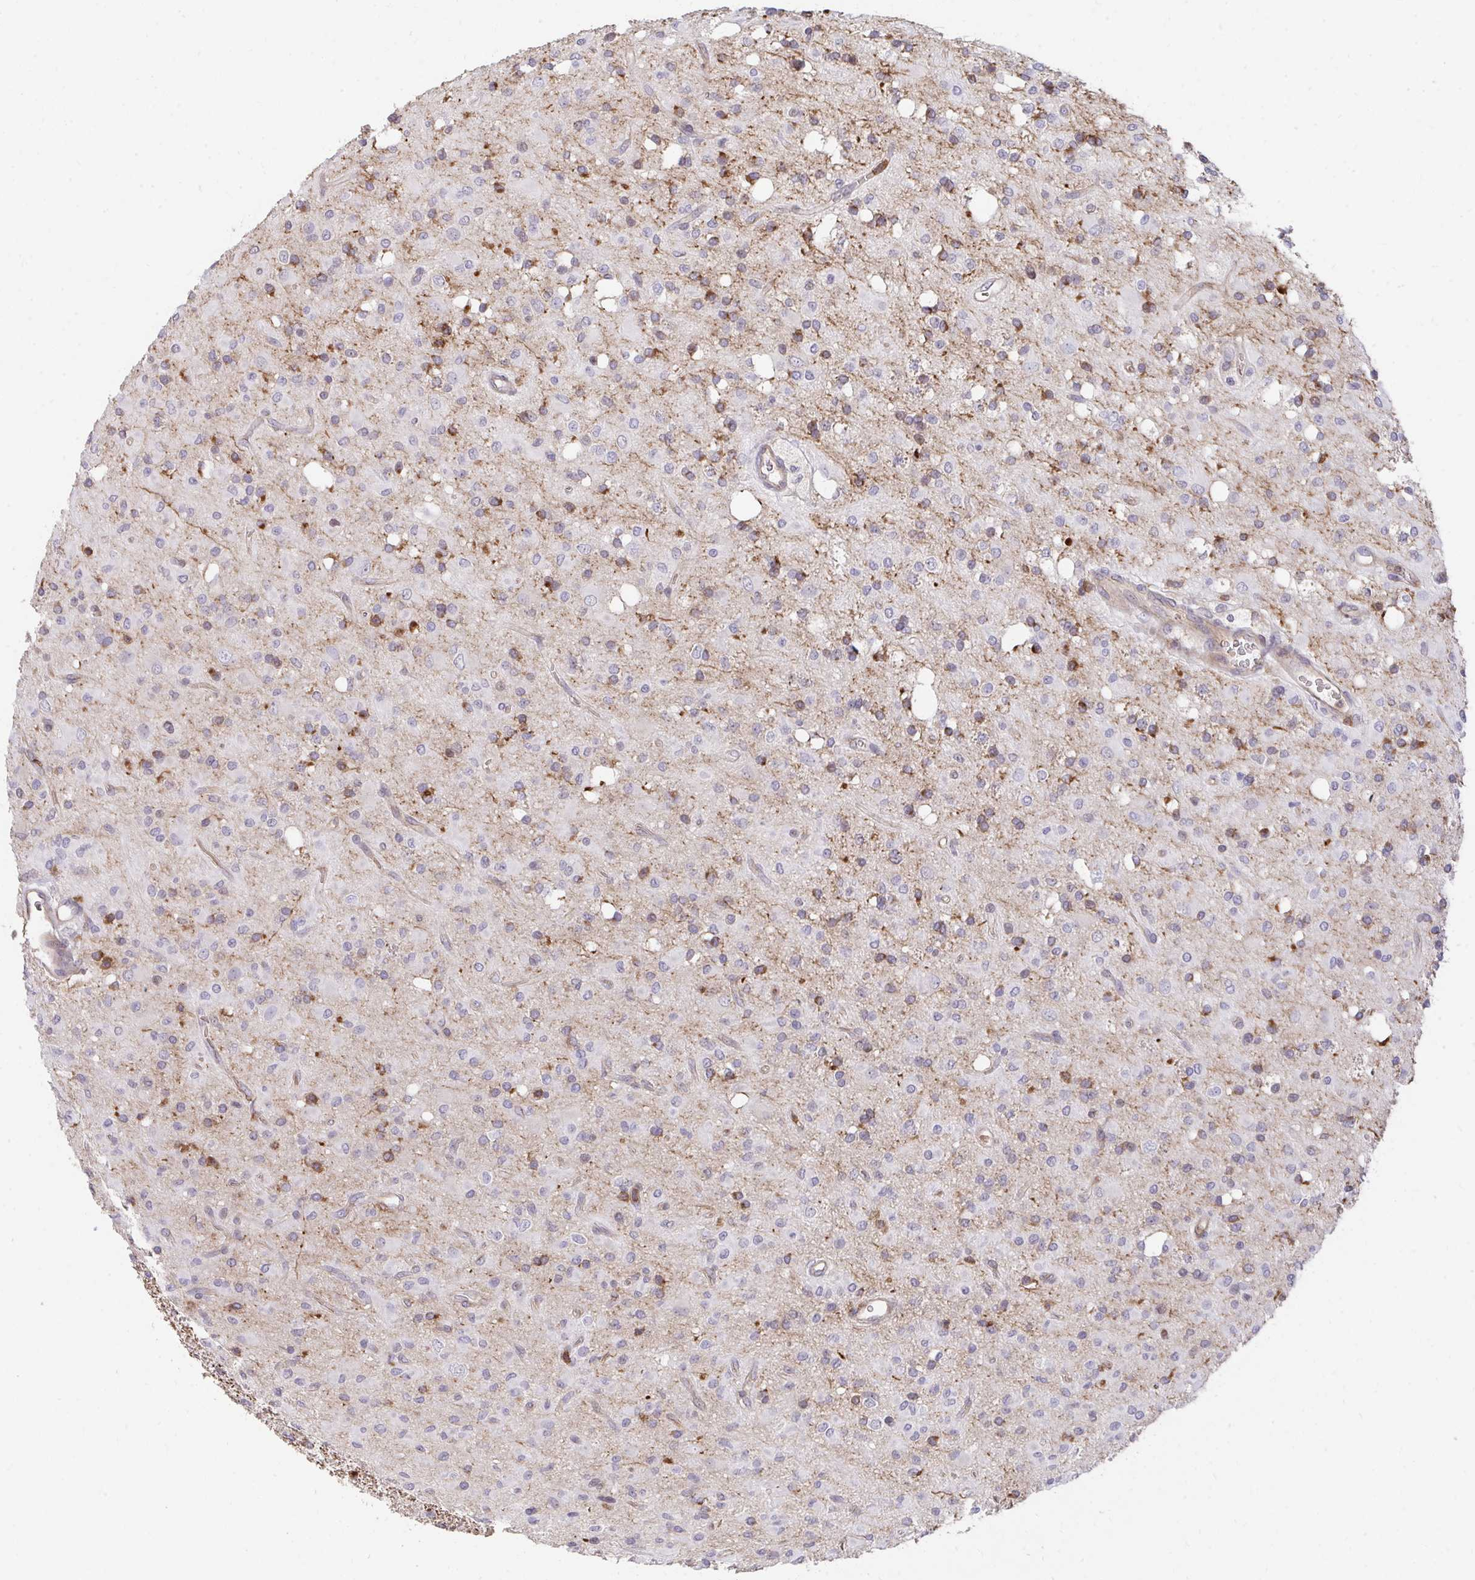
{"staining": {"intensity": "moderate", "quantity": "<25%", "location": "cytoplasmic/membranous"}, "tissue": "glioma", "cell_type": "Tumor cells", "image_type": "cancer", "snomed": [{"axis": "morphology", "description": "Glioma, malignant, Low grade"}, {"axis": "topography", "description": "Brain"}], "caption": "Brown immunohistochemical staining in human malignant low-grade glioma reveals moderate cytoplasmic/membranous staining in about <25% of tumor cells. The protein is shown in brown color, while the nuclei are stained blue.", "gene": "FOXN3", "patient": {"sex": "female", "age": 33}}